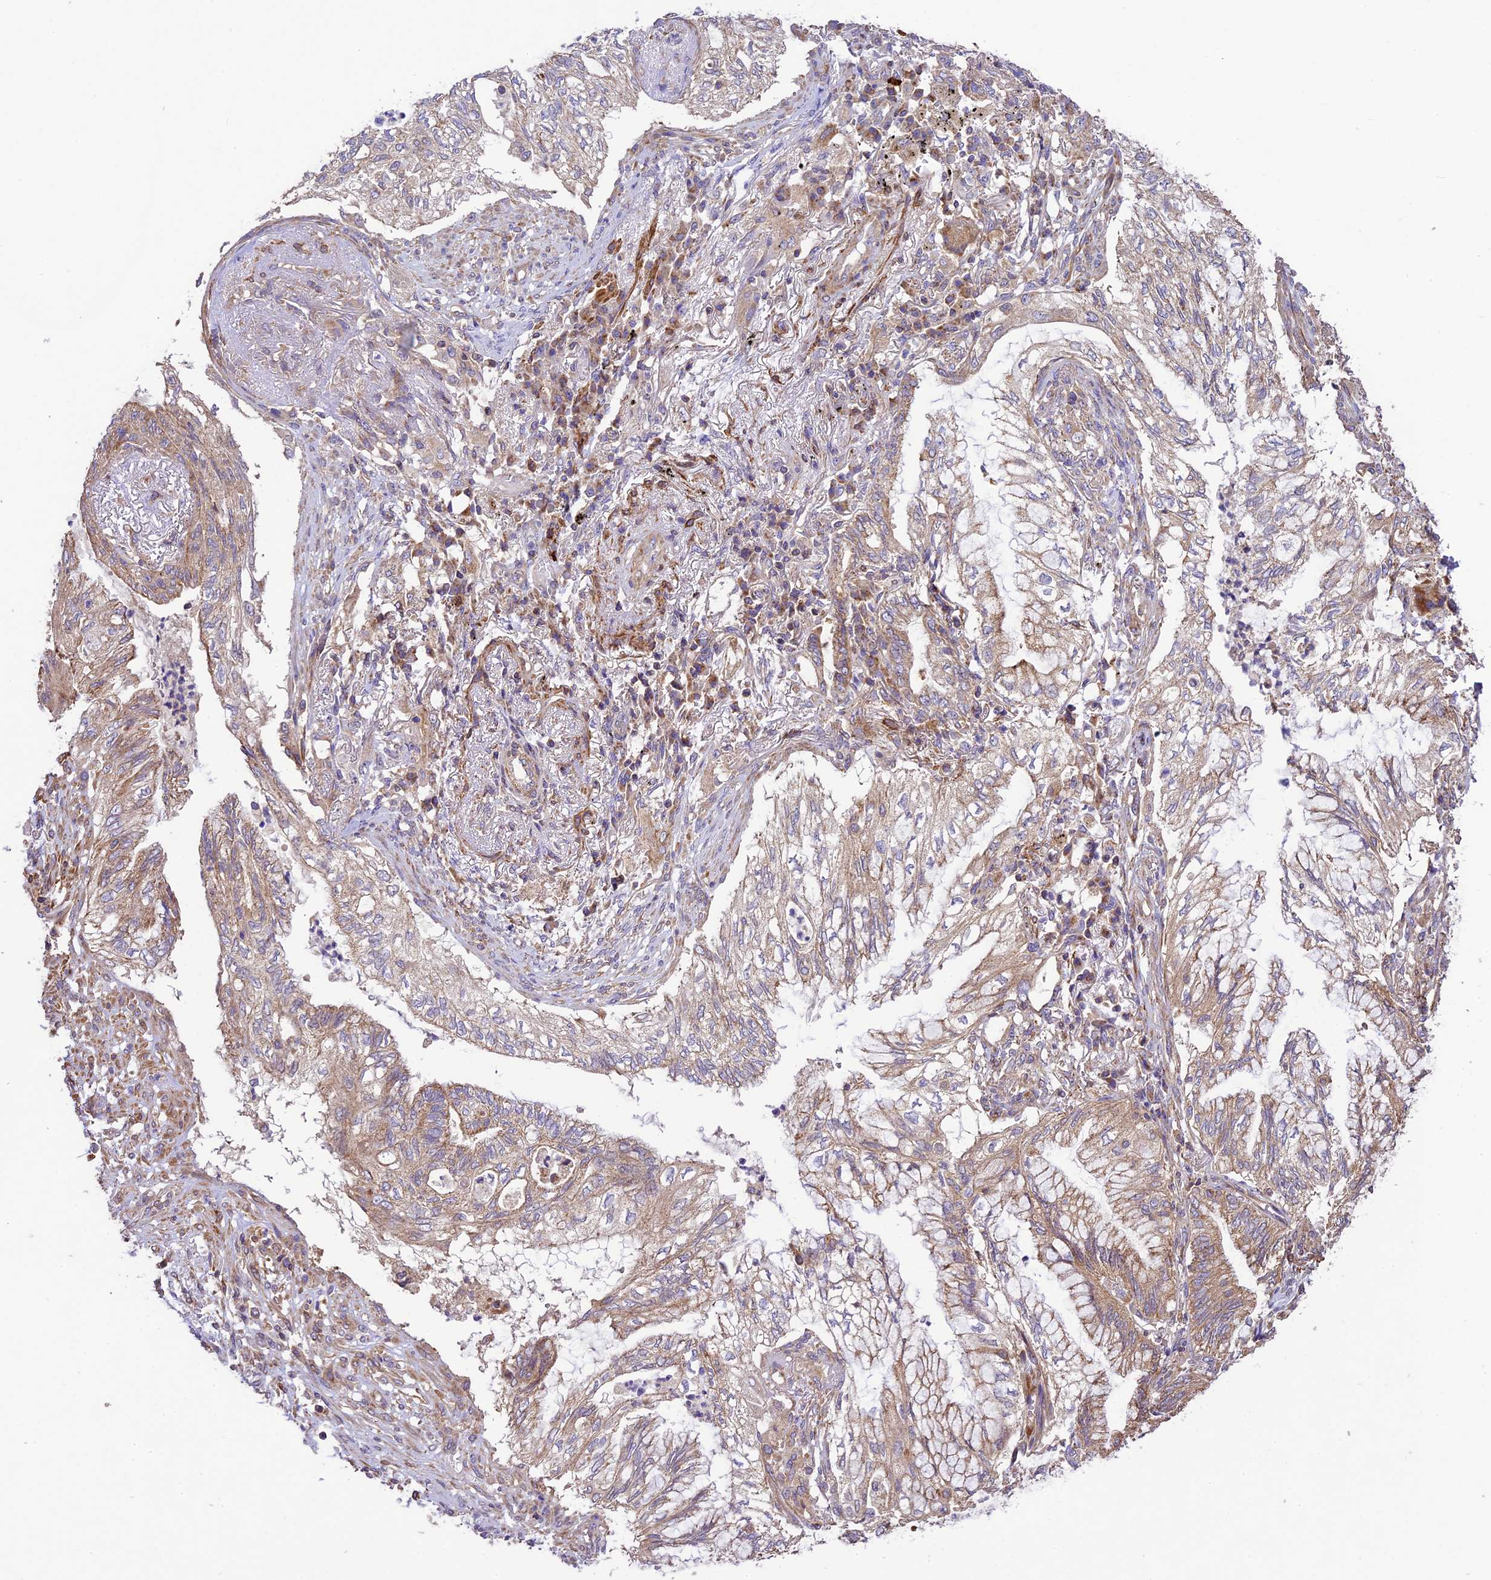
{"staining": {"intensity": "weak", "quantity": ">75%", "location": "cytoplasmic/membranous"}, "tissue": "lung cancer", "cell_type": "Tumor cells", "image_type": "cancer", "snomed": [{"axis": "morphology", "description": "Adenocarcinoma, NOS"}, {"axis": "topography", "description": "Lung"}], "caption": "Lung adenocarcinoma tissue exhibits weak cytoplasmic/membranous staining in about >75% of tumor cells, visualized by immunohistochemistry.", "gene": "WDR88", "patient": {"sex": "female", "age": 70}}